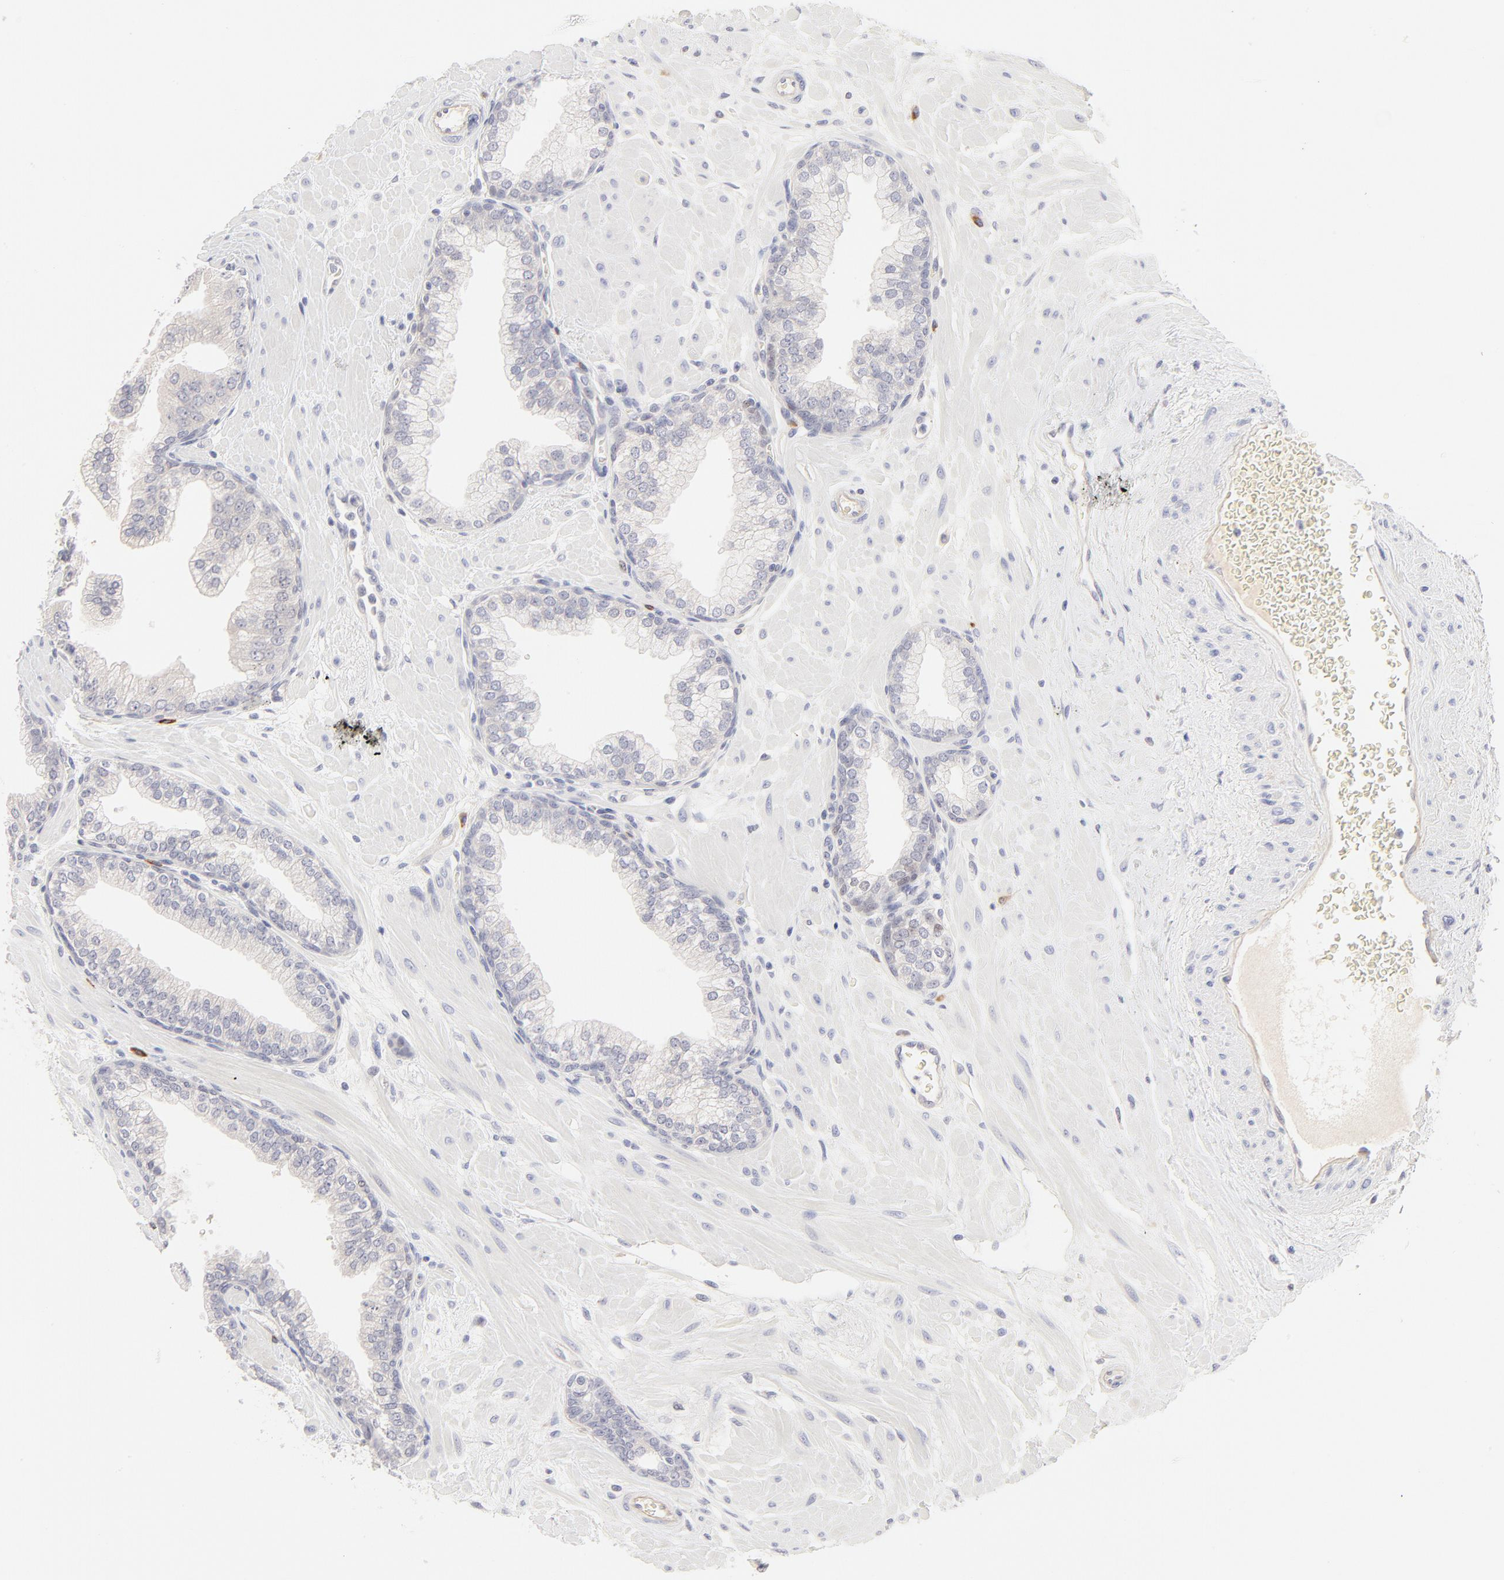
{"staining": {"intensity": "negative", "quantity": "none", "location": "none"}, "tissue": "prostate", "cell_type": "Glandular cells", "image_type": "normal", "snomed": [{"axis": "morphology", "description": "Normal tissue, NOS"}, {"axis": "topography", "description": "Prostate"}], "caption": "High magnification brightfield microscopy of normal prostate stained with DAB (brown) and counterstained with hematoxylin (blue): glandular cells show no significant expression.", "gene": "ELF3", "patient": {"sex": "male", "age": 60}}